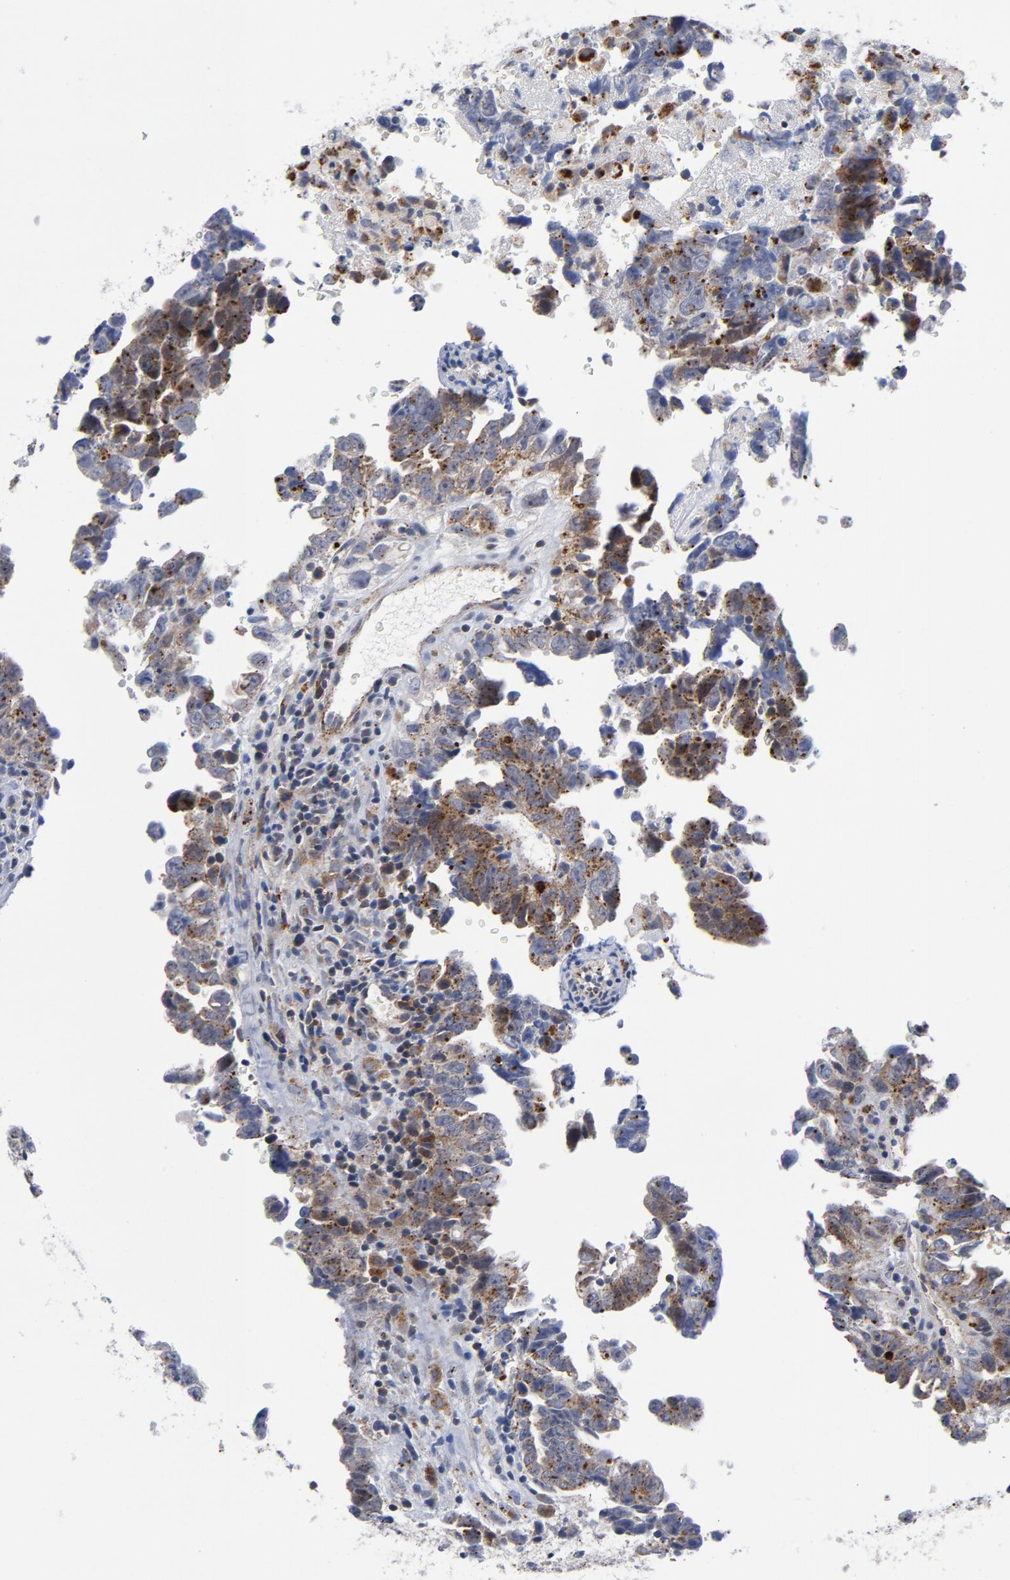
{"staining": {"intensity": "moderate", "quantity": "25%-75%", "location": "cytoplasmic/membranous"}, "tissue": "testis cancer", "cell_type": "Tumor cells", "image_type": "cancer", "snomed": [{"axis": "morphology", "description": "Carcinoma, Embryonal, NOS"}, {"axis": "topography", "description": "Testis"}], "caption": "Protein expression analysis of testis cancer displays moderate cytoplasmic/membranous staining in about 25%-75% of tumor cells. The protein is shown in brown color, while the nuclei are stained blue.", "gene": "AKT2", "patient": {"sex": "male", "age": 28}}